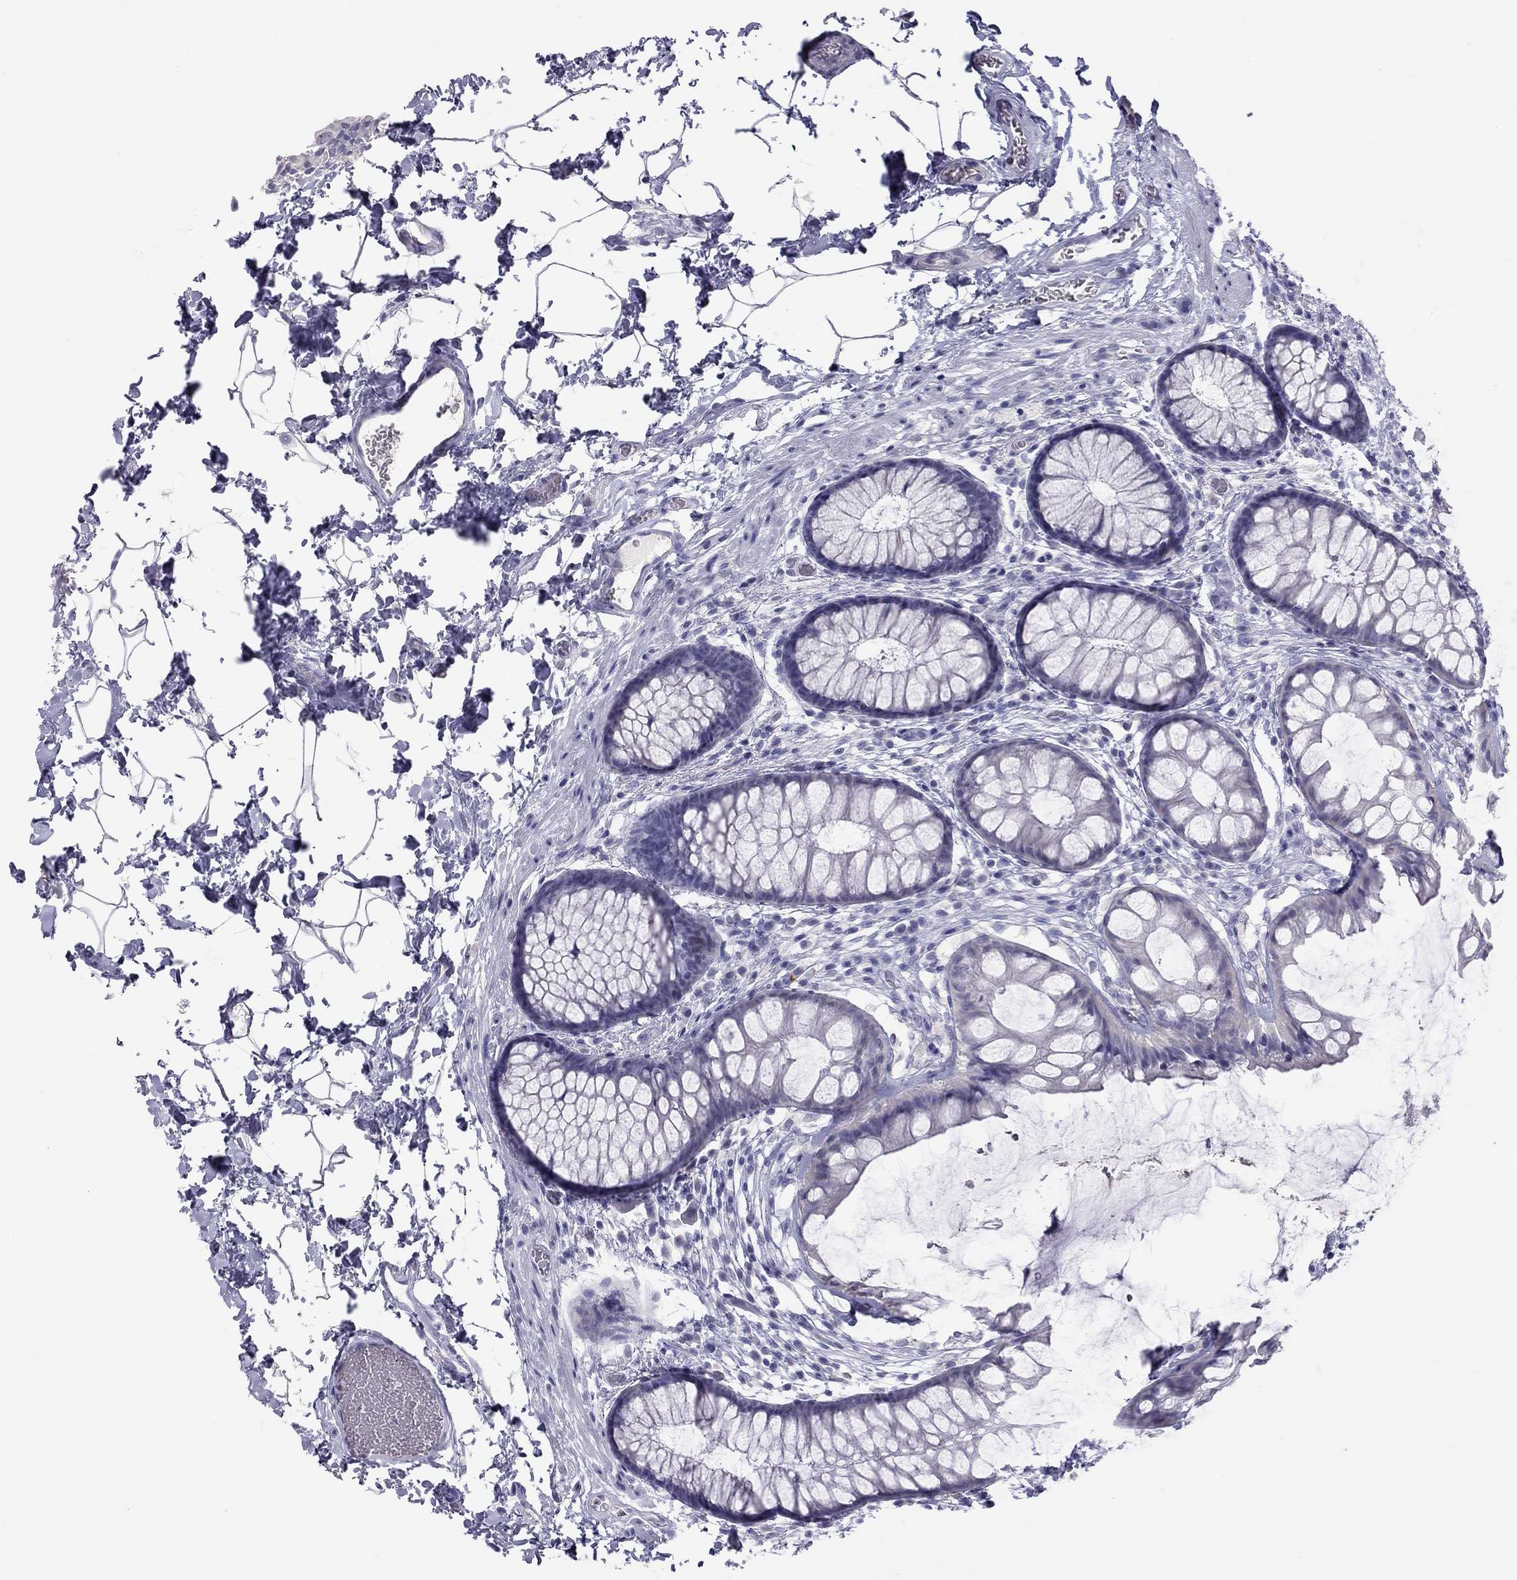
{"staining": {"intensity": "negative", "quantity": "none", "location": "none"}, "tissue": "rectum", "cell_type": "Glandular cells", "image_type": "normal", "snomed": [{"axis": "morphology", "description": "Normal tissue, NOS"}, {"axis": "topography", "description": "Rectum"}], "caption": "Photomicrograph shows no protein staining in glandular cells of normal rectum.", "gene": "MUC16", "patient": {"sex": "female", "age": 62}}